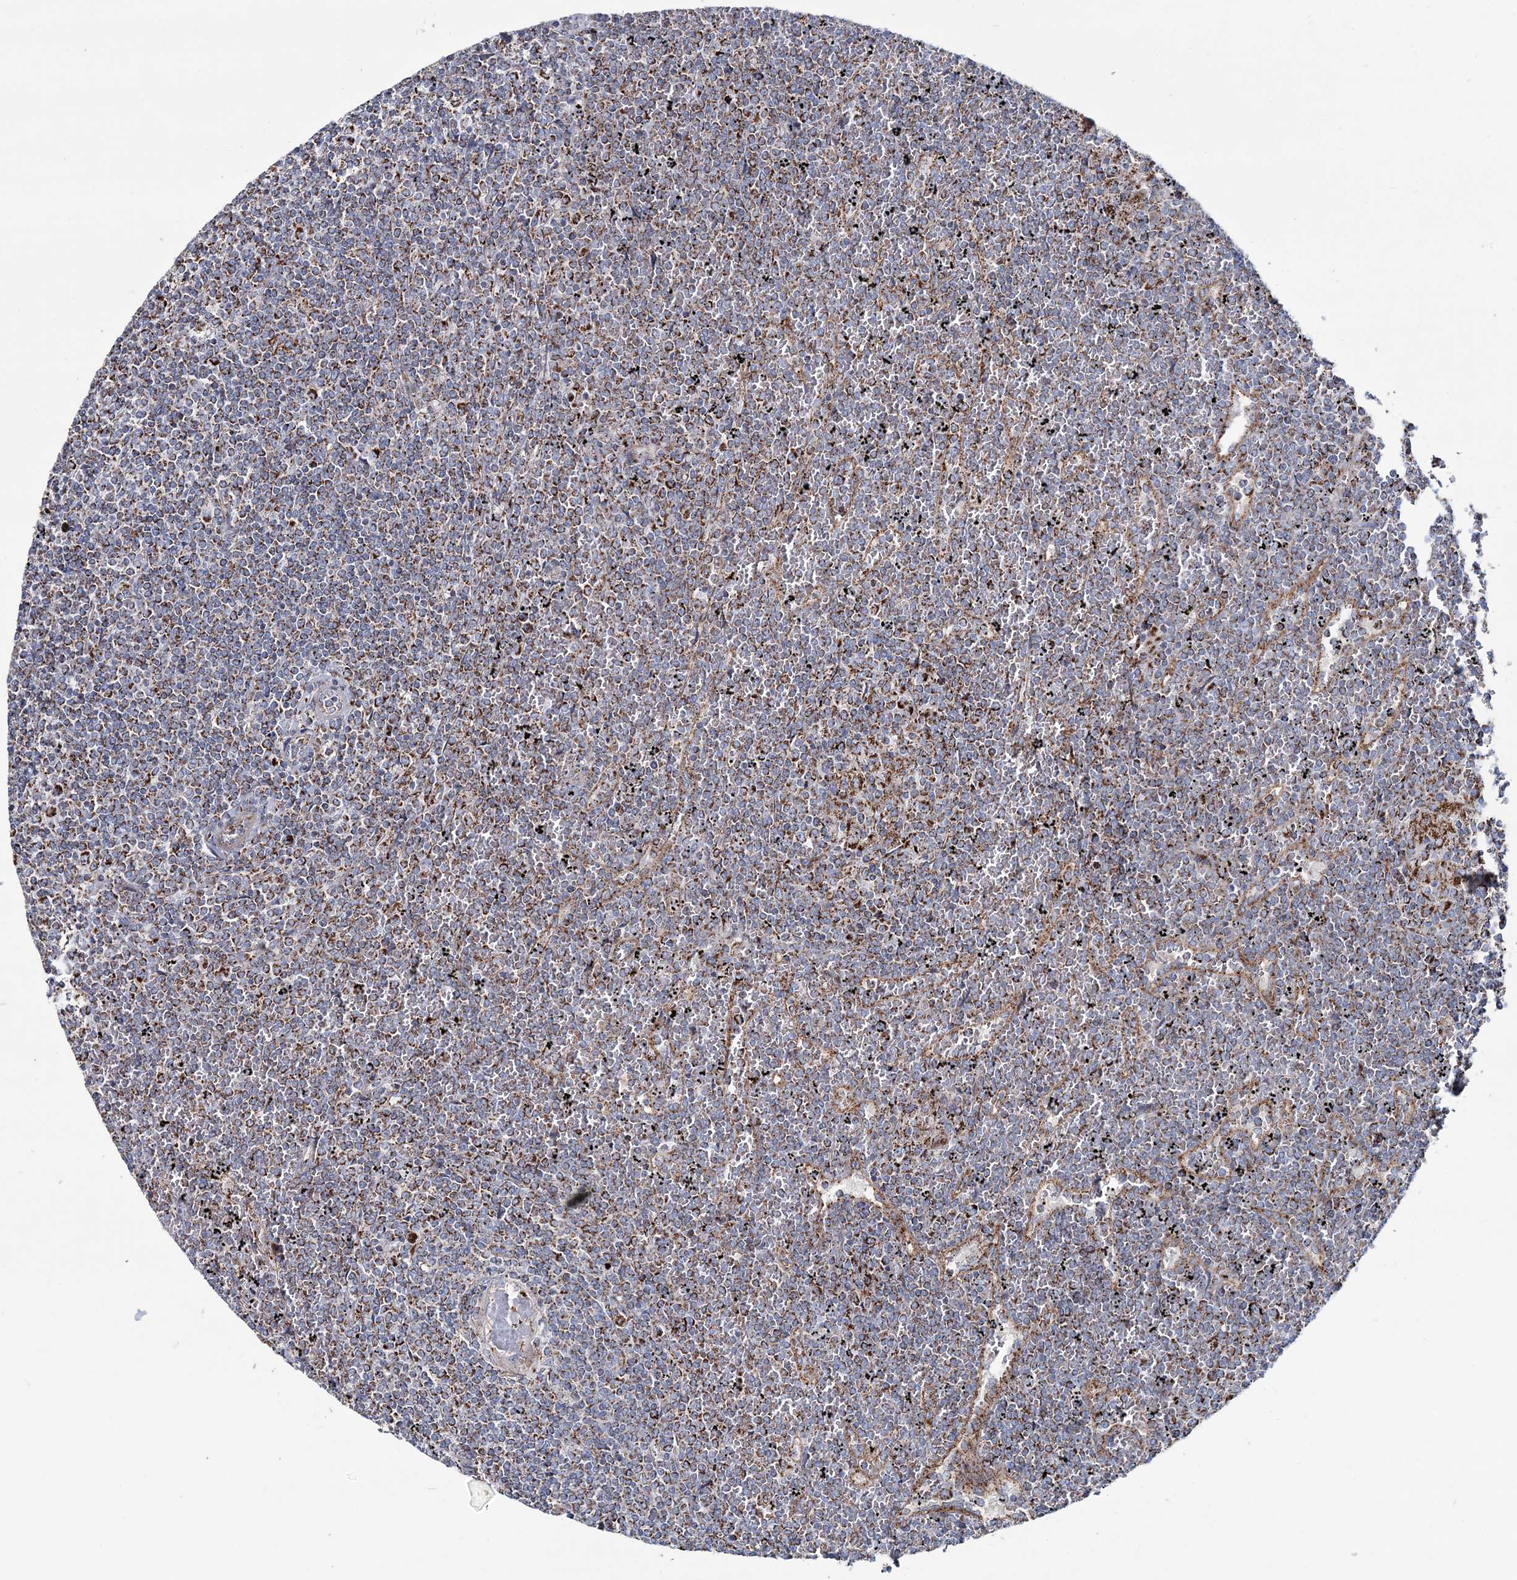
{"staining": {"intensity": "moderate", "quantity": ">75%", "location": "cytoplasmic/membranous"}, "tissue": "lymphoma", "cell_type": "Tumor cells", "image_type": "cancer", "snomed": [{"axis": "morphology", "description": "Malignant lymphoma, non-Hodgkin's type, Low grade"}, {"axis": "topography", "description": "Spleen"}], "caption": "Moderate cytoplasmic/membranous positivity for a protein is identified in approximately >75% of tumor cells of malignant lymphoma, non-Hodgkin's type (low-grade) using immunohistochemistry (IHC).", "gene": "ARHGAP6", "patient": {"sex": "female", "age": 19}}